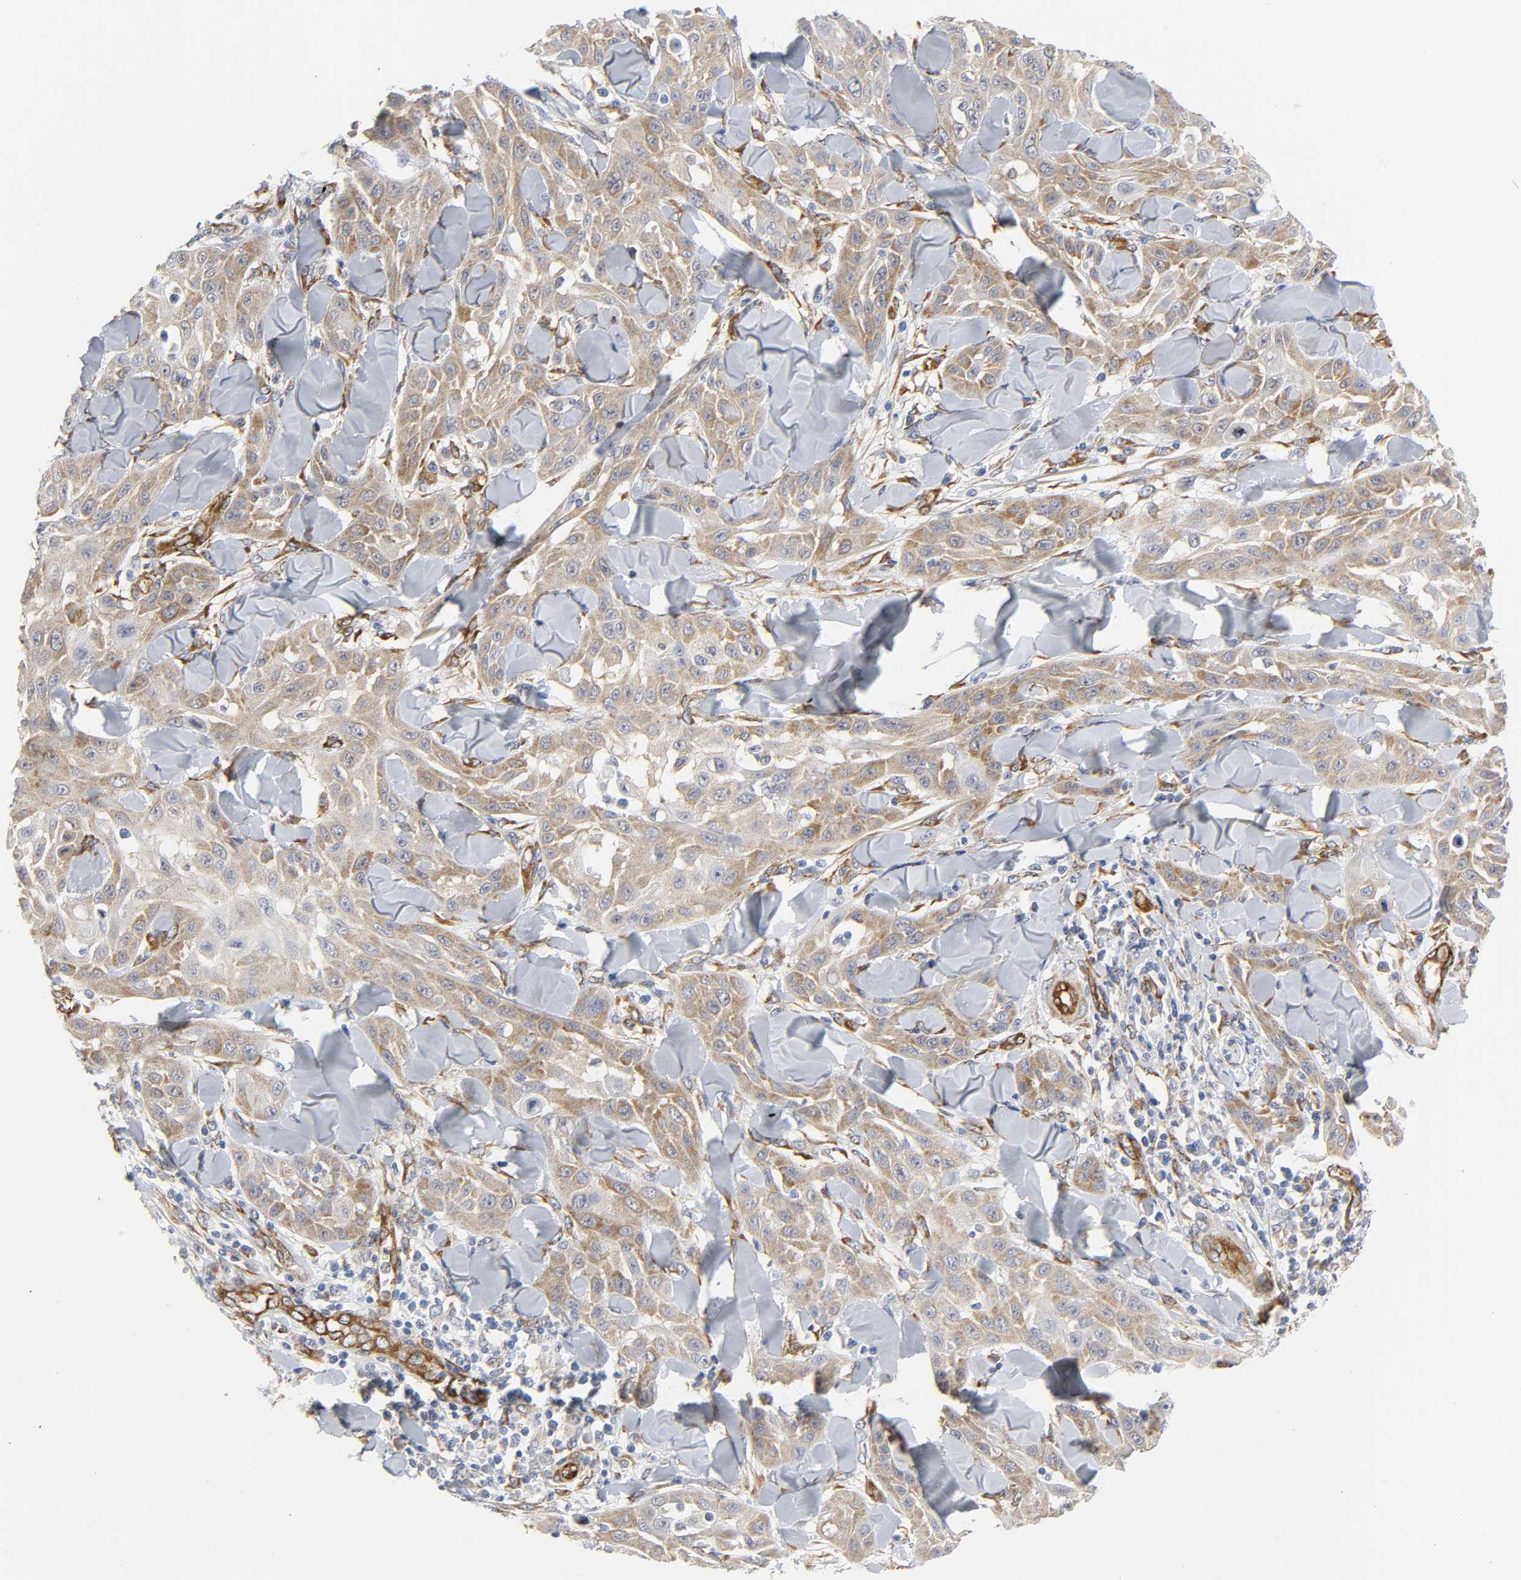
{"staining": {"intensity": "moderate", "quantity": ">75%", "location": "cytoplasmic/membranous"}, "tissue": "skin cancer", "cell_type": "Tumor cells", "image_type": "cancer", "snomed": [{"axis": "morphology", "description": "Squamous cell carcinoma, NOS"}, {"axis": "topography", "description": "Skin"}], "caption": "Tumor cells display medium levels of moderate cytoplasmic/membranous staining in approximately >75% of cells in skin cancer (squamous cell carcinoma).", "gene": "DOCK1", "patient": {"sex": "male", "age": 24}}